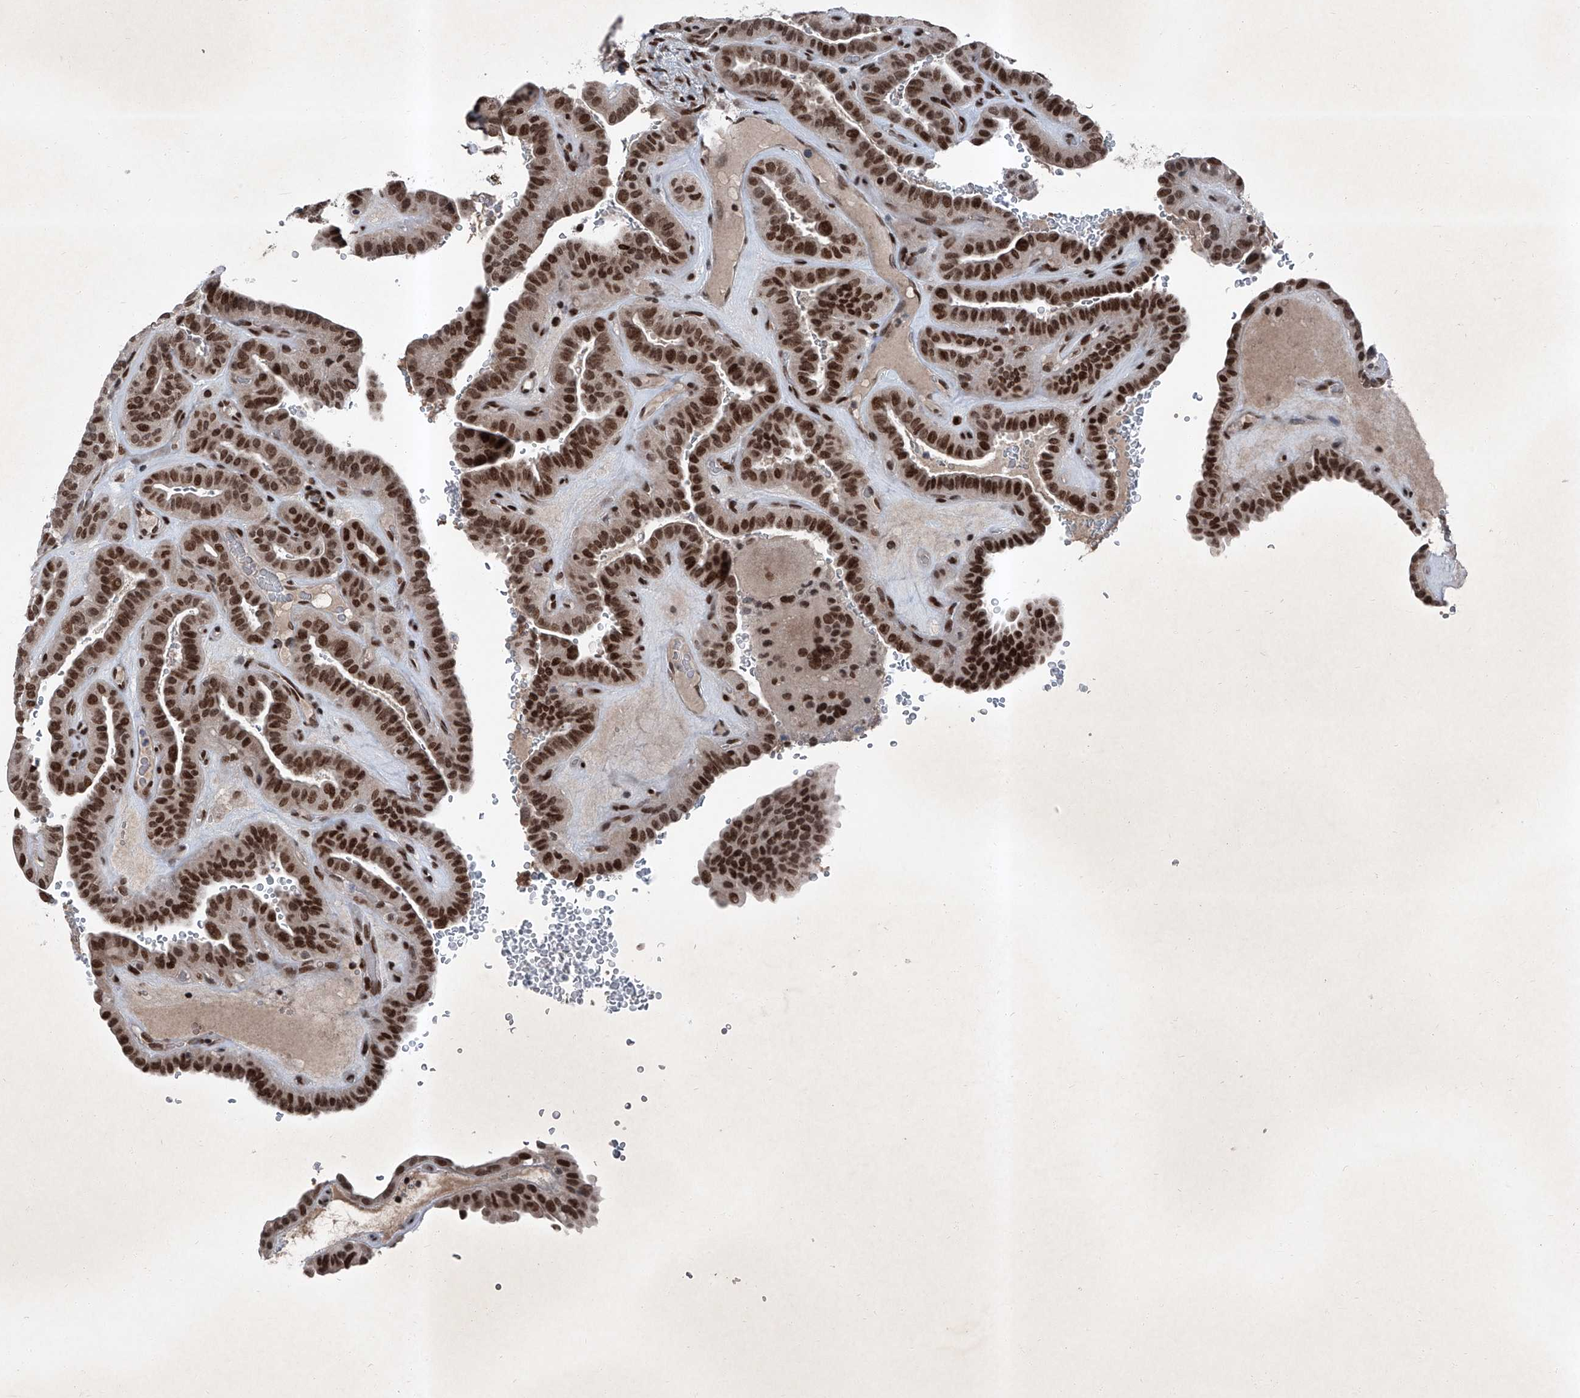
{"staining": {"intensity": "strong", "quantity": ">75%", "location": "nuclear"}, "tissue": "thyroid cancer", "cell_type": "Tumor cells", "image_type": "cancer", "snomed": [{"axis": "morphology", "description": "Papillary adenocarcinoma, NOS"}, {"axis": "topography", "description": "Thyroid gland"}], "caption": "A photomicrograph of thyroid cancer (papillary adenocarcinoma) stained for a protein shows strong nuclear brown staining in tumor cells. Ihc stains the protein in brown and the nuclei are stained blue.", "gene": "BMI1", "patient": {"sex": "male", "age": 77}}